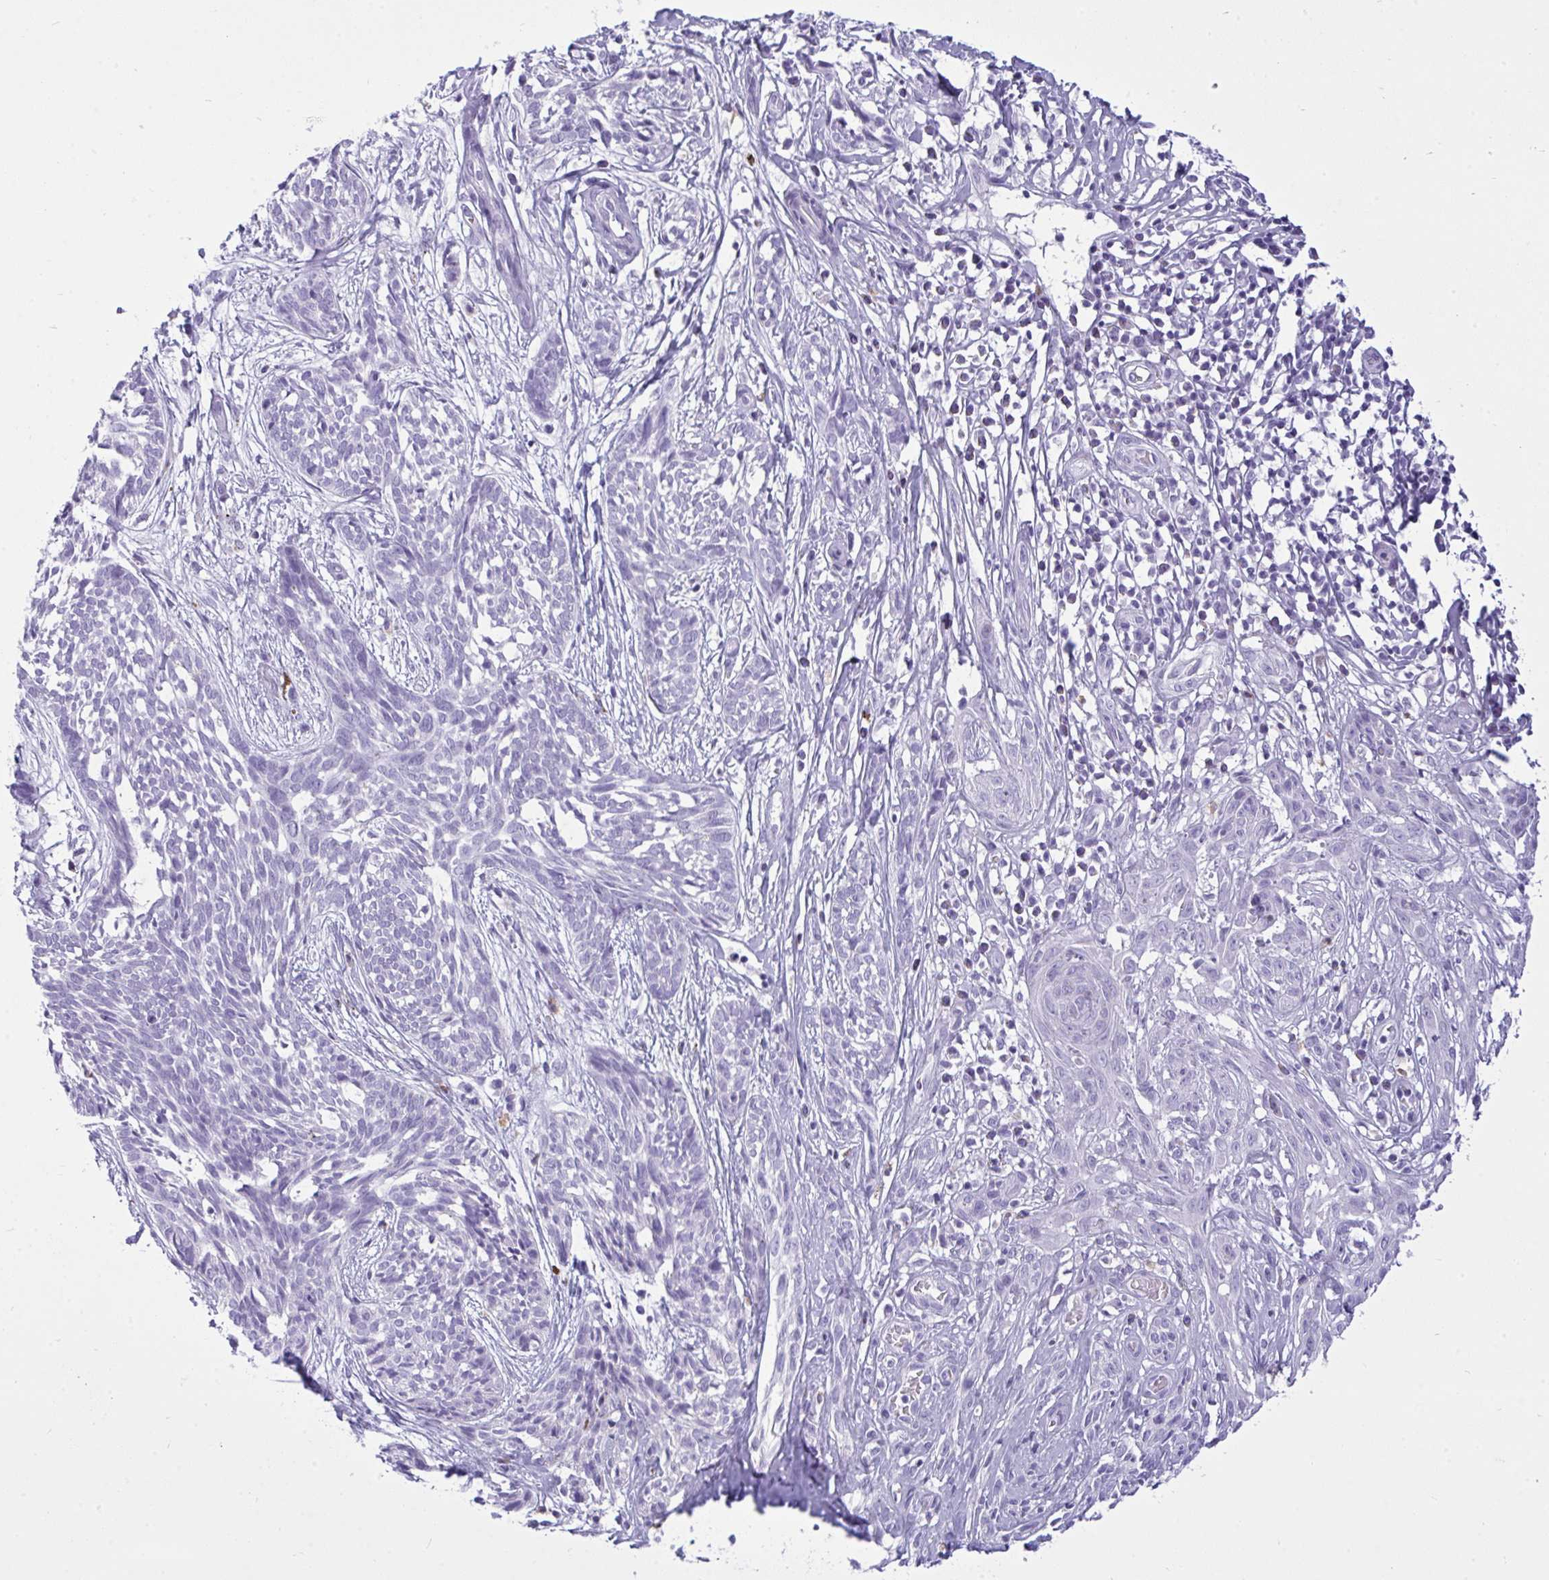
{"staining": {"intensity": "negative", "quantity": "none", "location": "none"}, "tissue": "skin cancer", "cell_type": "Tumor cells", "image_type": "cancer", "snomed": [{"axis": "morphology", "description": "Basal cell carcinoma"}, {"axis": "topography", "description": "Skin"}, {"axis": "topography", "description": "Skin, foot"}], "caption": "Micrograph shows no protein staining in tumor cells of skin cancer tissue.", "gene": "ARHGAP42", "patient": {"sex": "female", "age": 86}}